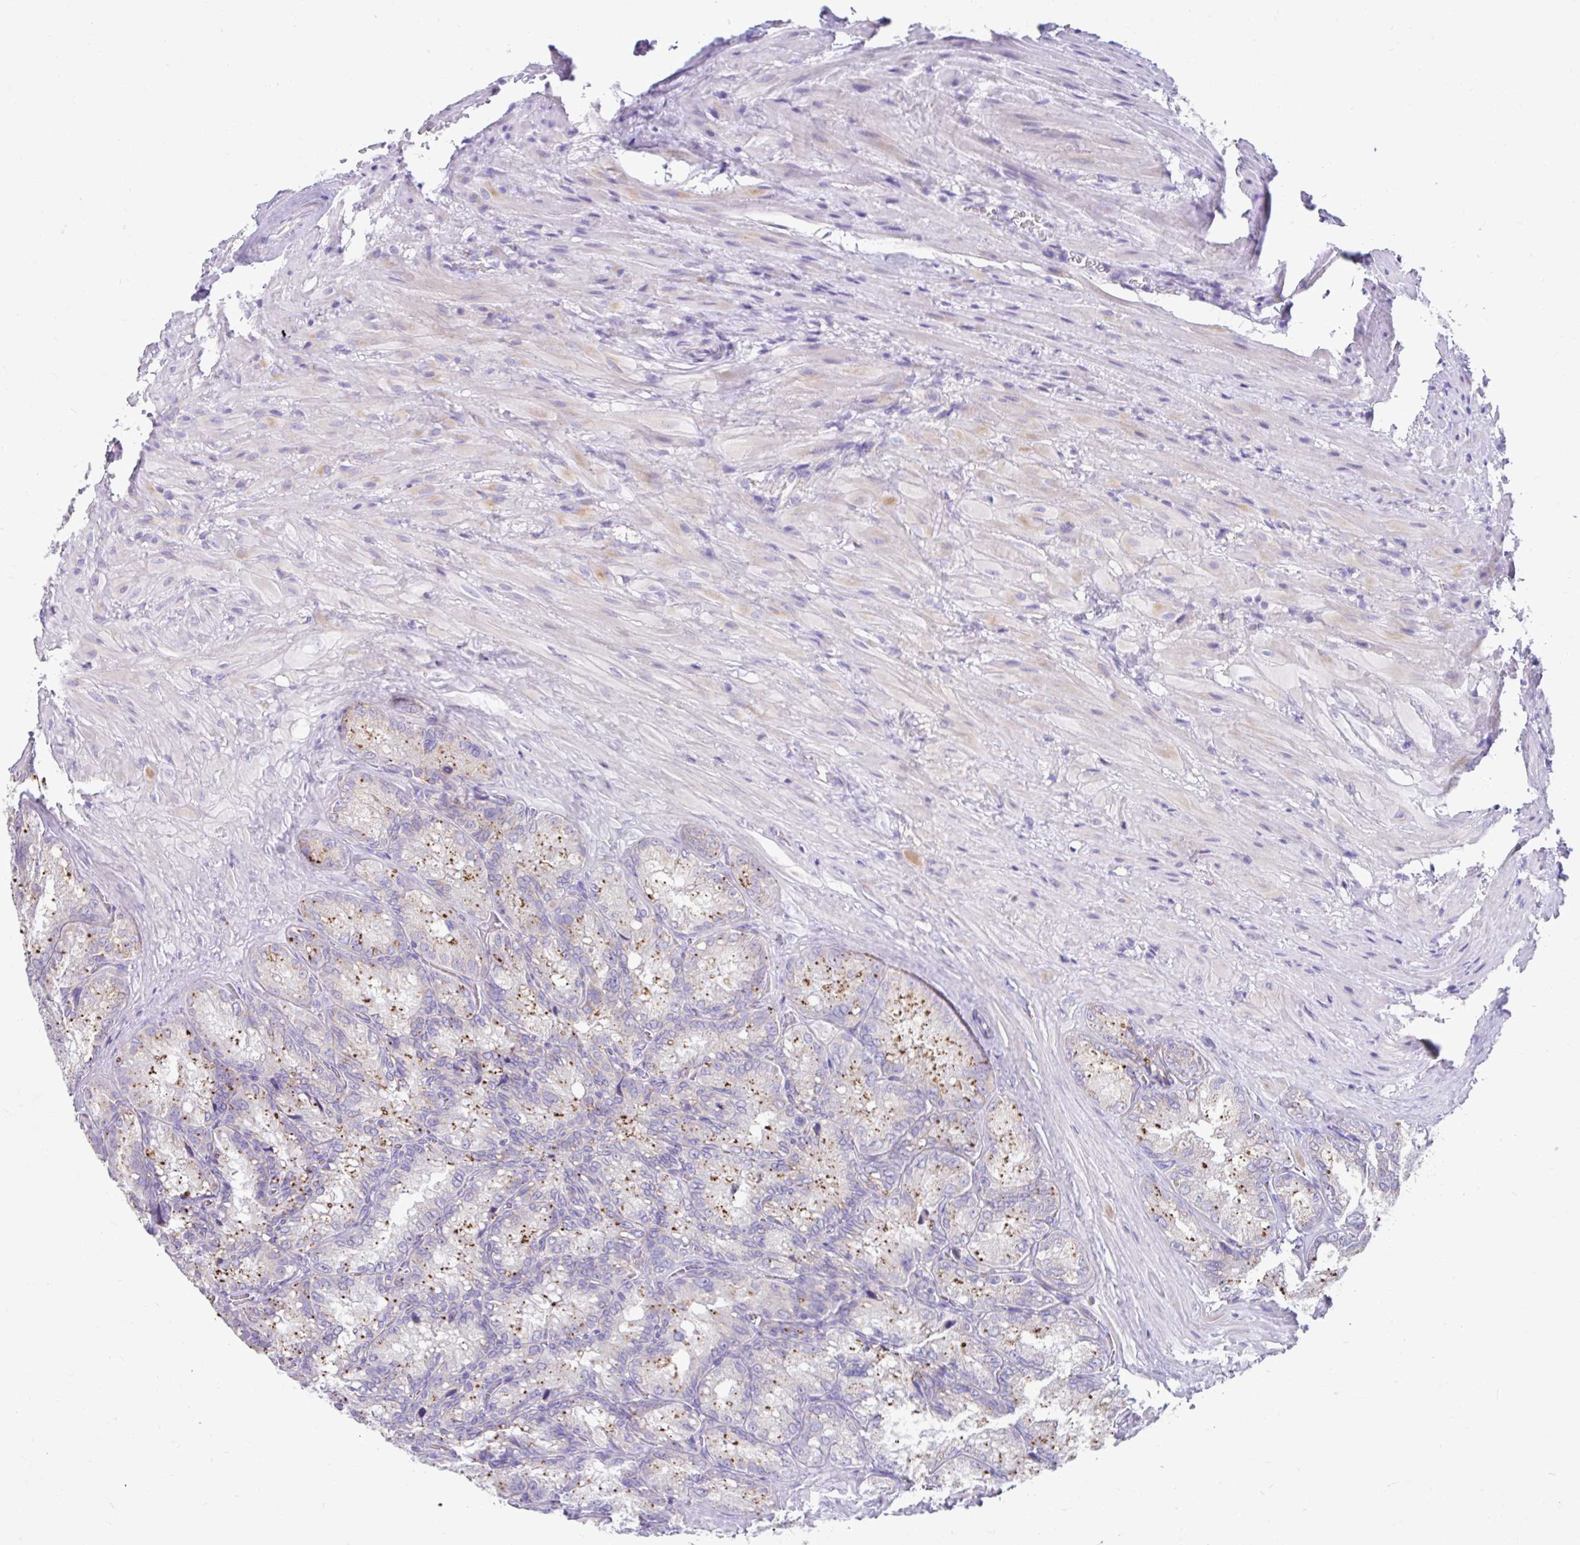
{"staining": {"intensity": "moderate", "quantity": "25%-75%", "location": "cytoplasmic/membranous"}, "tissue": "seminal vesicle", "cell_type": "Glandular cells", "image_type": "normal", "snomed": [{"axis": "morphology", "description": "Normal tissue, NOS"}, {"axis": "topography", "description": "Seminal veicle"}], "caption": "This histopathology image reveals immunohistochemistry (IHC) staining of unremarkable seminal vesicle, with medium moderate cytoplasmic/membranous expression in approximately 25%-75% of glandular cells.", "gene": "ZNF33A", "patient": {"sex": "male", "age": 47}}